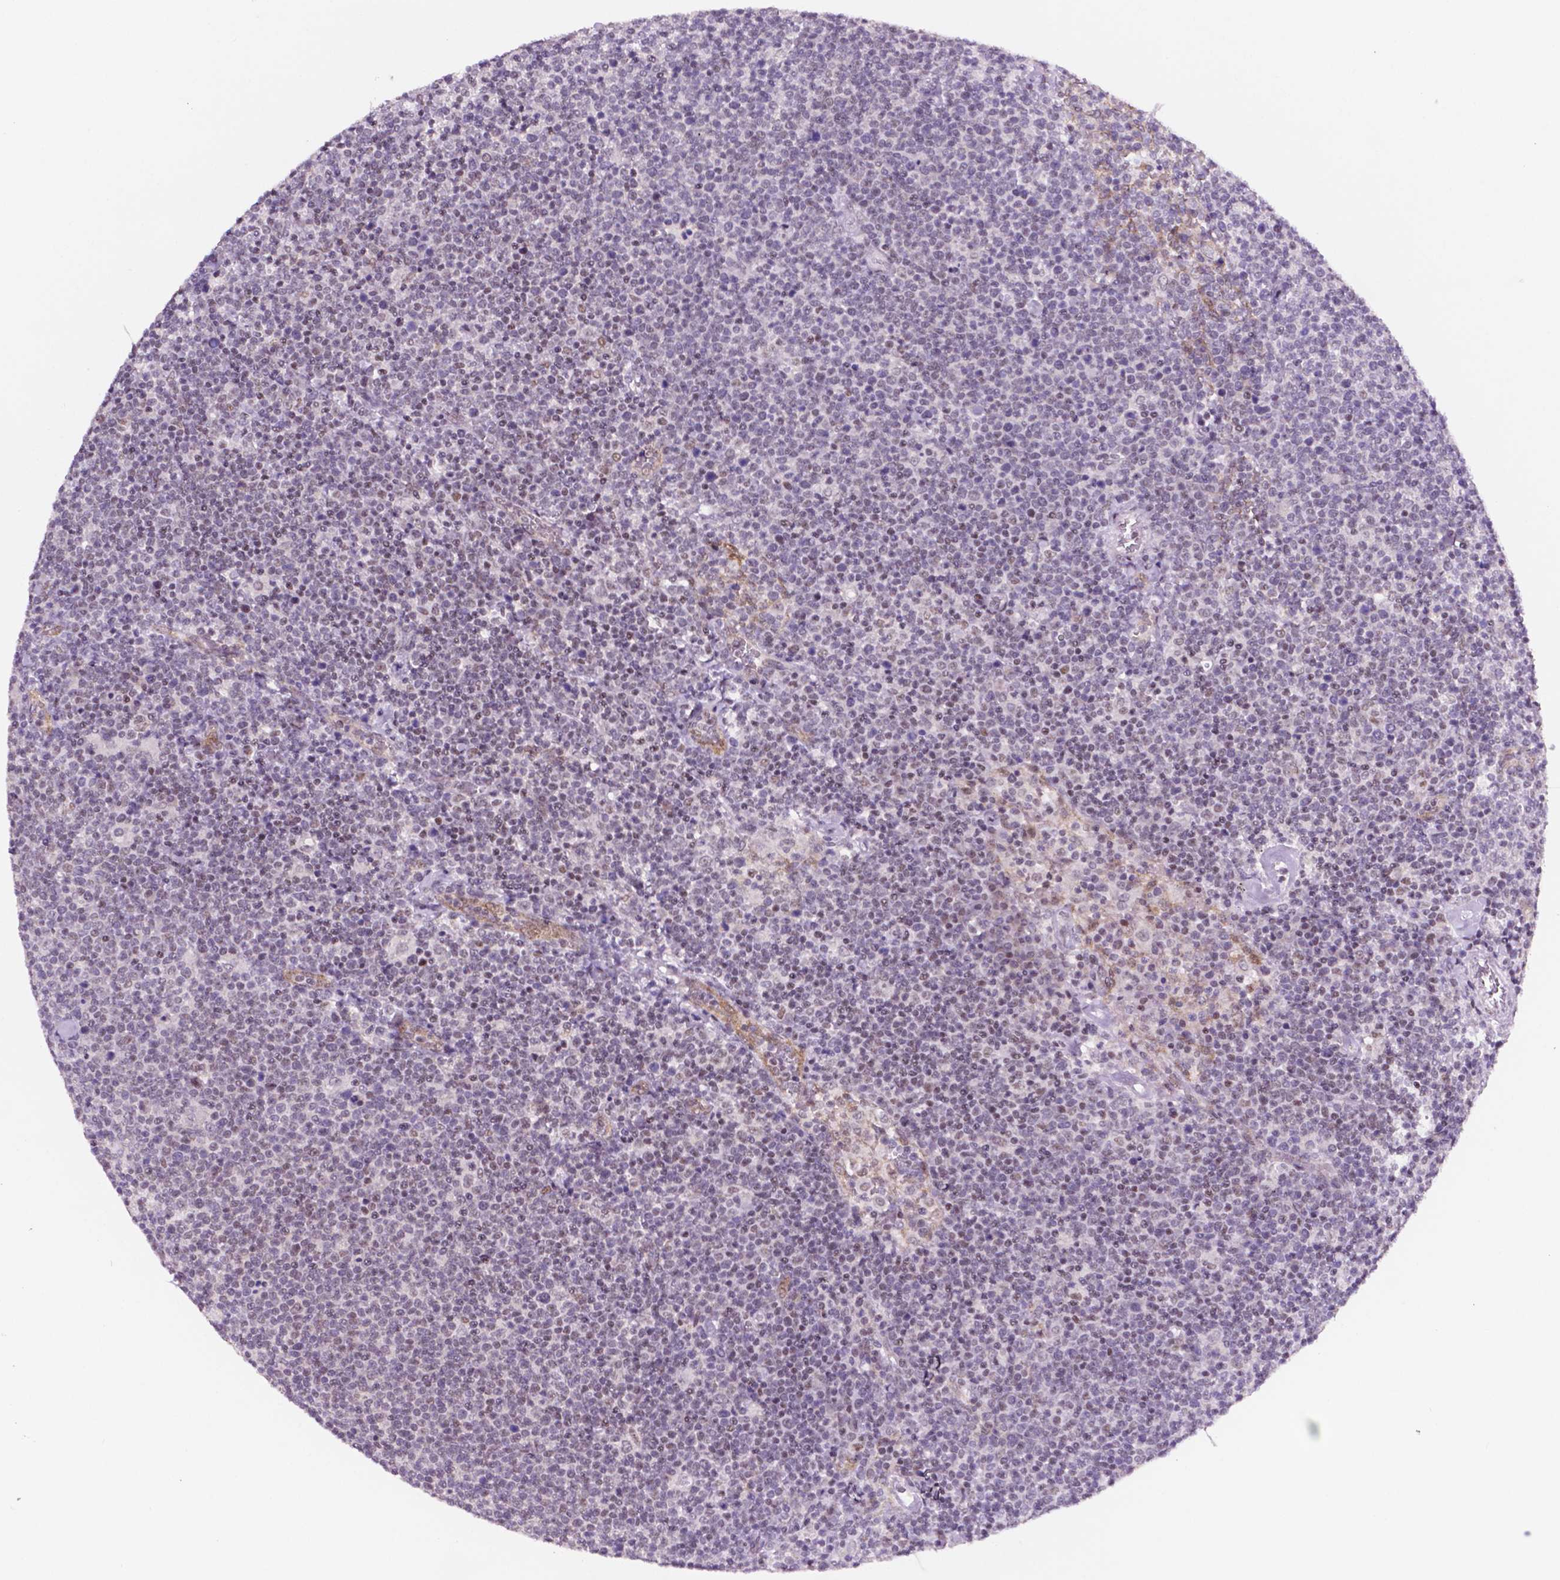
{"staining": {"intensity": "negative", "quantity": "none", "location": "none"}, "tissue": "lymphoma", "cell_type": "Tumor cells", "image_type": "cancer", "snomed": [{"axis": "morphology", "description": "Malignant lymphoma, non-Hodgkin's type, High grade"}, {"axis": "topography", "description": "Lymph node"}], "caption": "Micrograph shows no significant protein staining in tumor cells of lymphoma. (DAB immunohistochemistry, high magnification).", "gene": "NCOR1", "patient": {"sex": "male", "age": 61}}